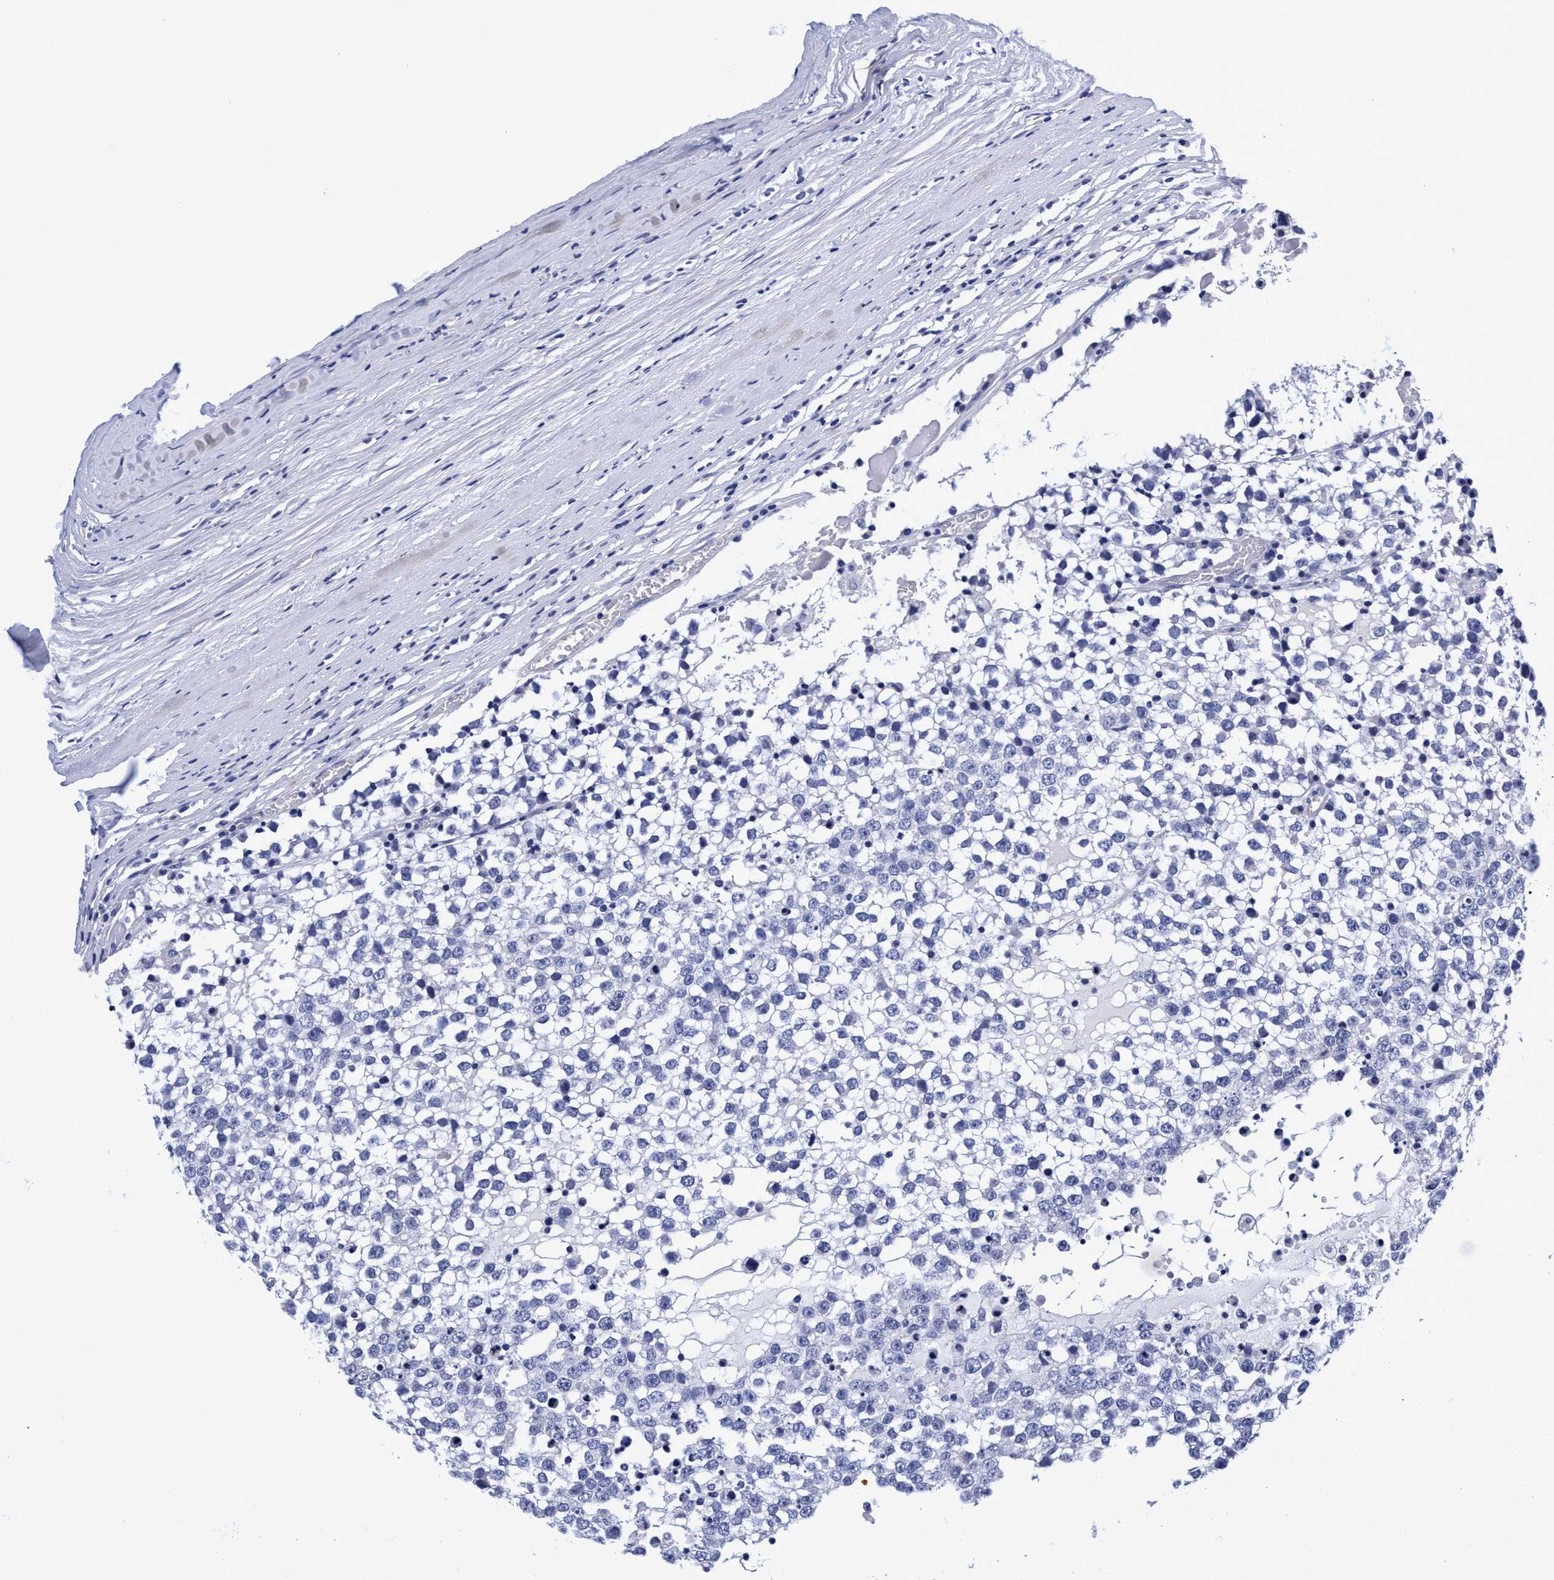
{"staining": {"intensity": "negative", "quantity": "none", "location": "none"}, "tissue": "testis cancer", "cell_type": "Tumor cells", "image_type": "cancer", "snomed": [{"axis": "morphology", "description": "Seminoma, NOS"}, {"axis": "topography", "description": "Testis"}], "caption": "Protein analysis of seminoma (testis) demonstrates no significant staining in tumor cells.", "gene": "PLPPR1", "patient": {"sex": "male", "age": 65}}